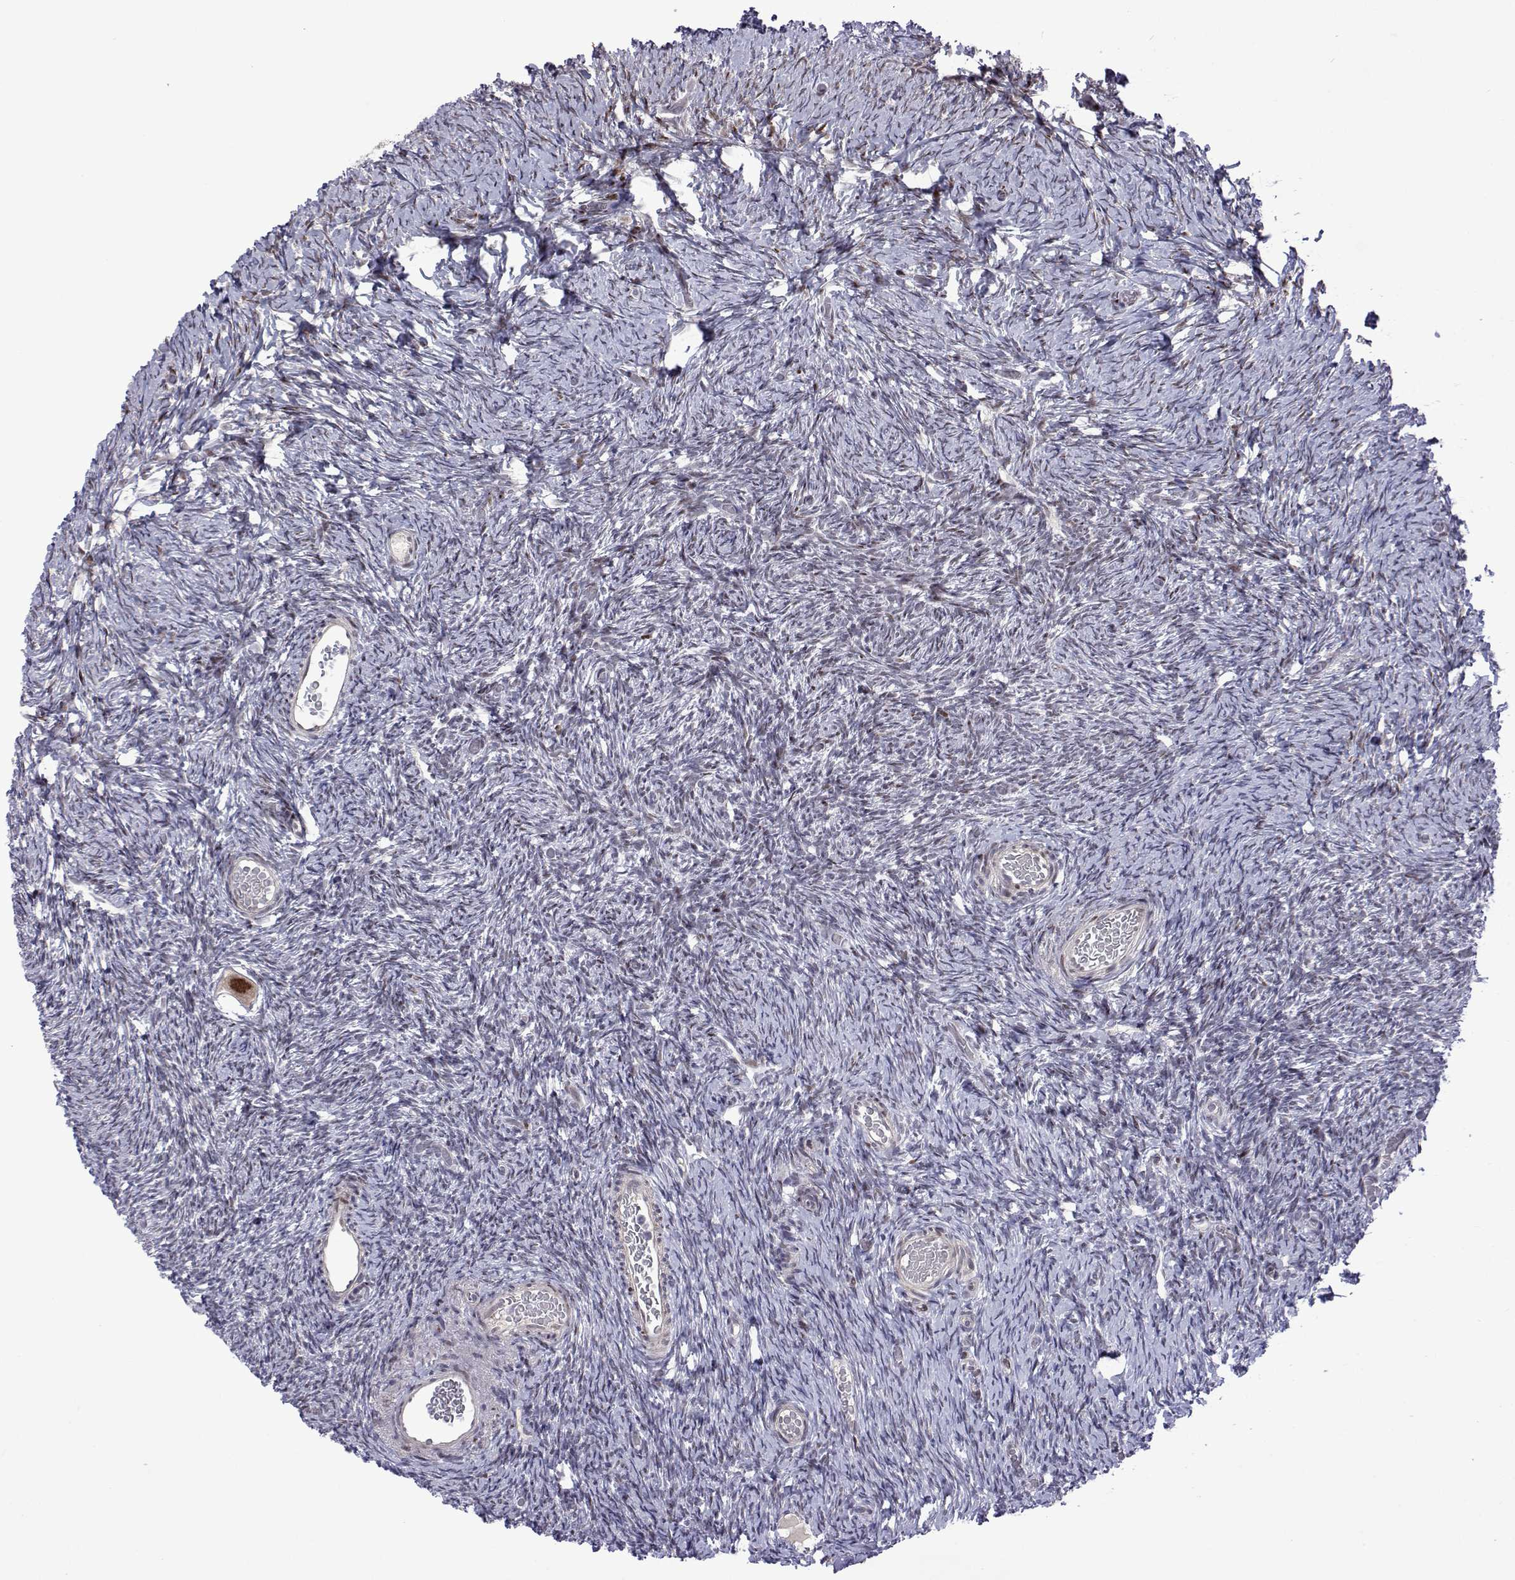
{"staining": {"intensity": "moderate", "quantity": "25%-75%", "location": "cytoplasmic/membranous,nuclear"}, "tissue": "ovary", "cell_type": "Follicle cells", "image_type": "normal", "snomed": [{"axis": "morphology", "description": "Normal tissue, NOS"}, {"axis": "topography", "description": "Ovary"}], "caption": "IHC (DAB) staining of benign human ovary displays moderate cytoplasmic/membranous,nuclear protein staining in approximately 25%-75% of follicle cells.", "gene": "EFCAB3", "patient": {"sex": "female", "age": 39}}